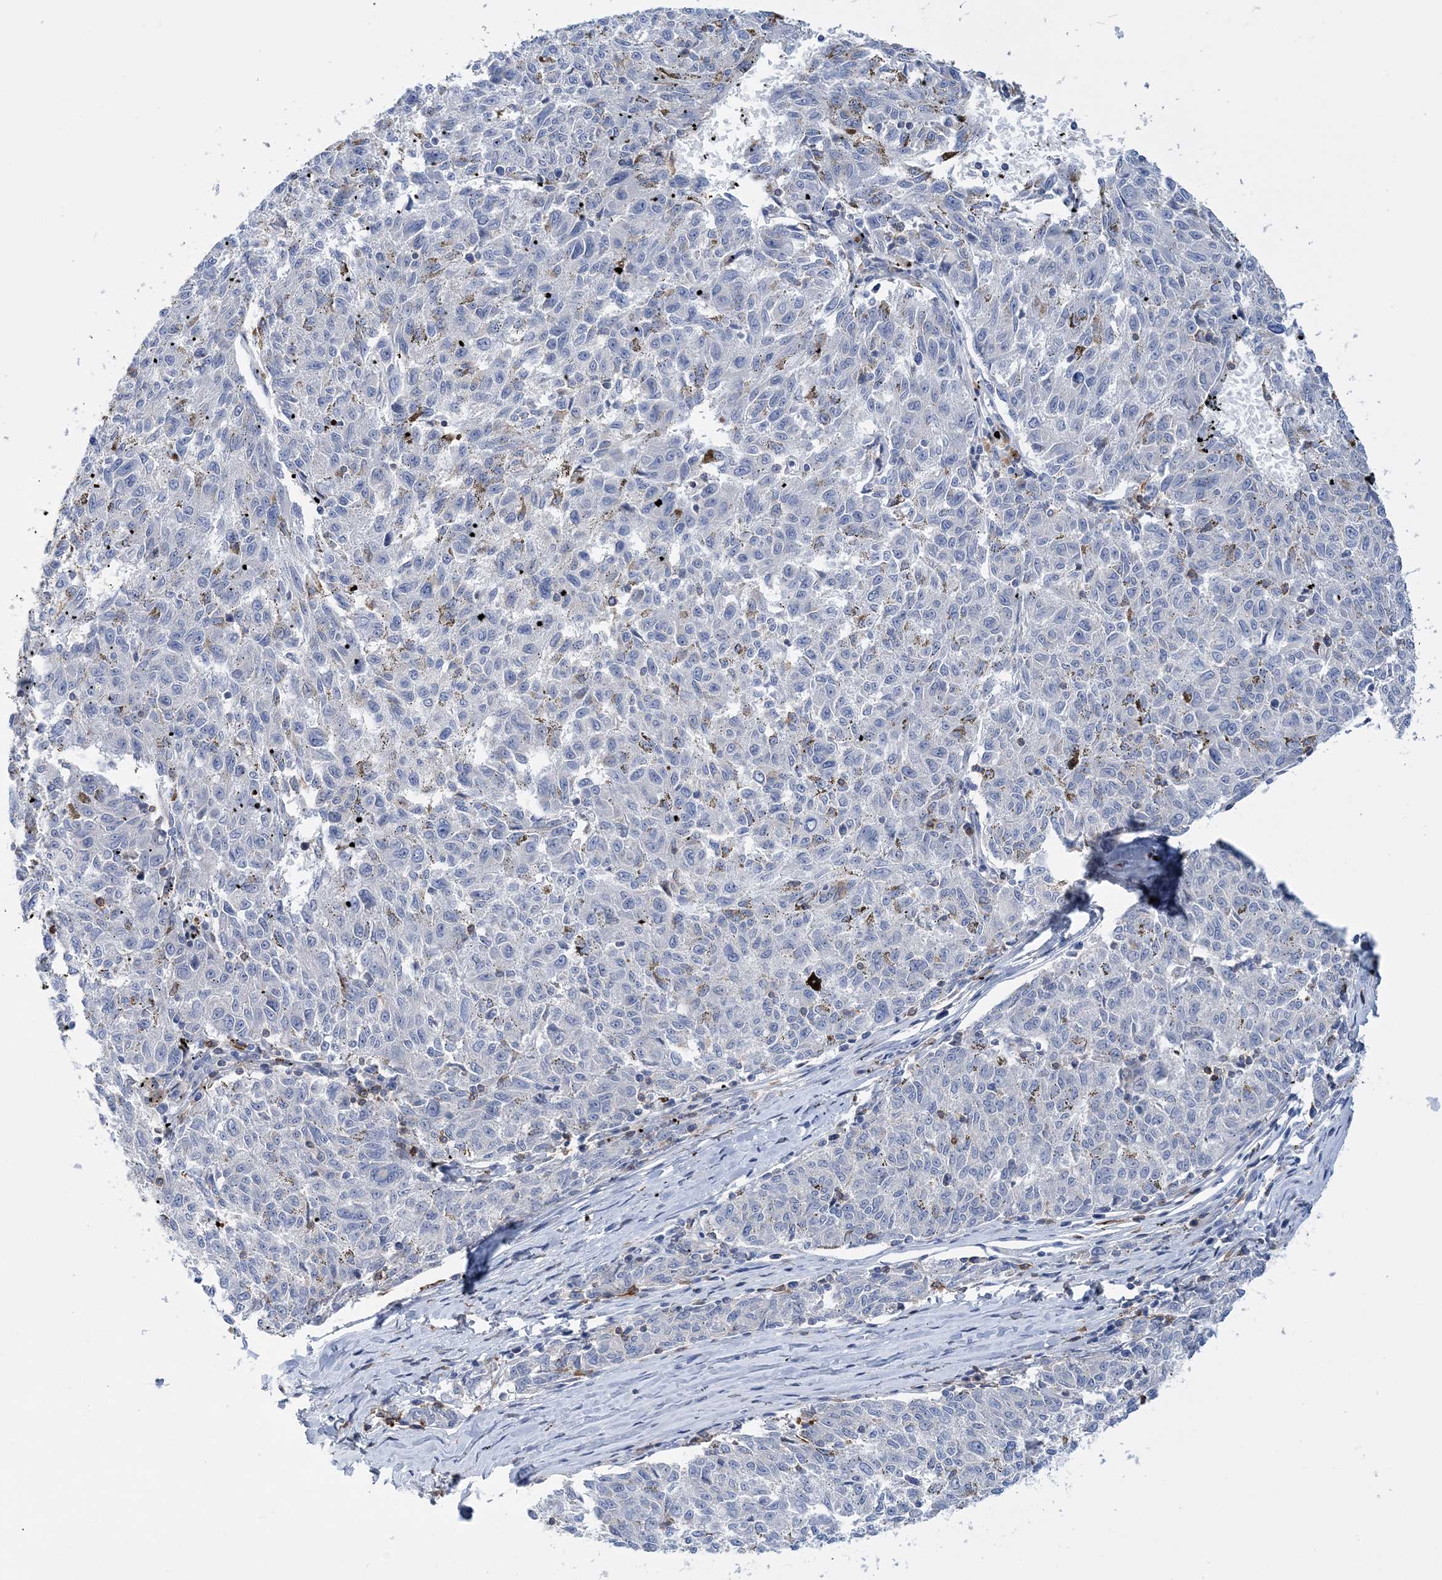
{"staining": {"intensity": "negative", "quantity": "none", "location": "none"}, "tissue": "melanoma", "cell_type": "Tumor cells", "image_type": "cancer", "snomed": [{"axis": "morphology", "description": "Malignant melanoma, NOS"}, {"axis": "topography", "description": "Skin"}], "caption": "There is no significant staining in tumor cells of malignant melanoma.", "gene": "PRMT9", "patient": {"sex": "female", "age": 72}}